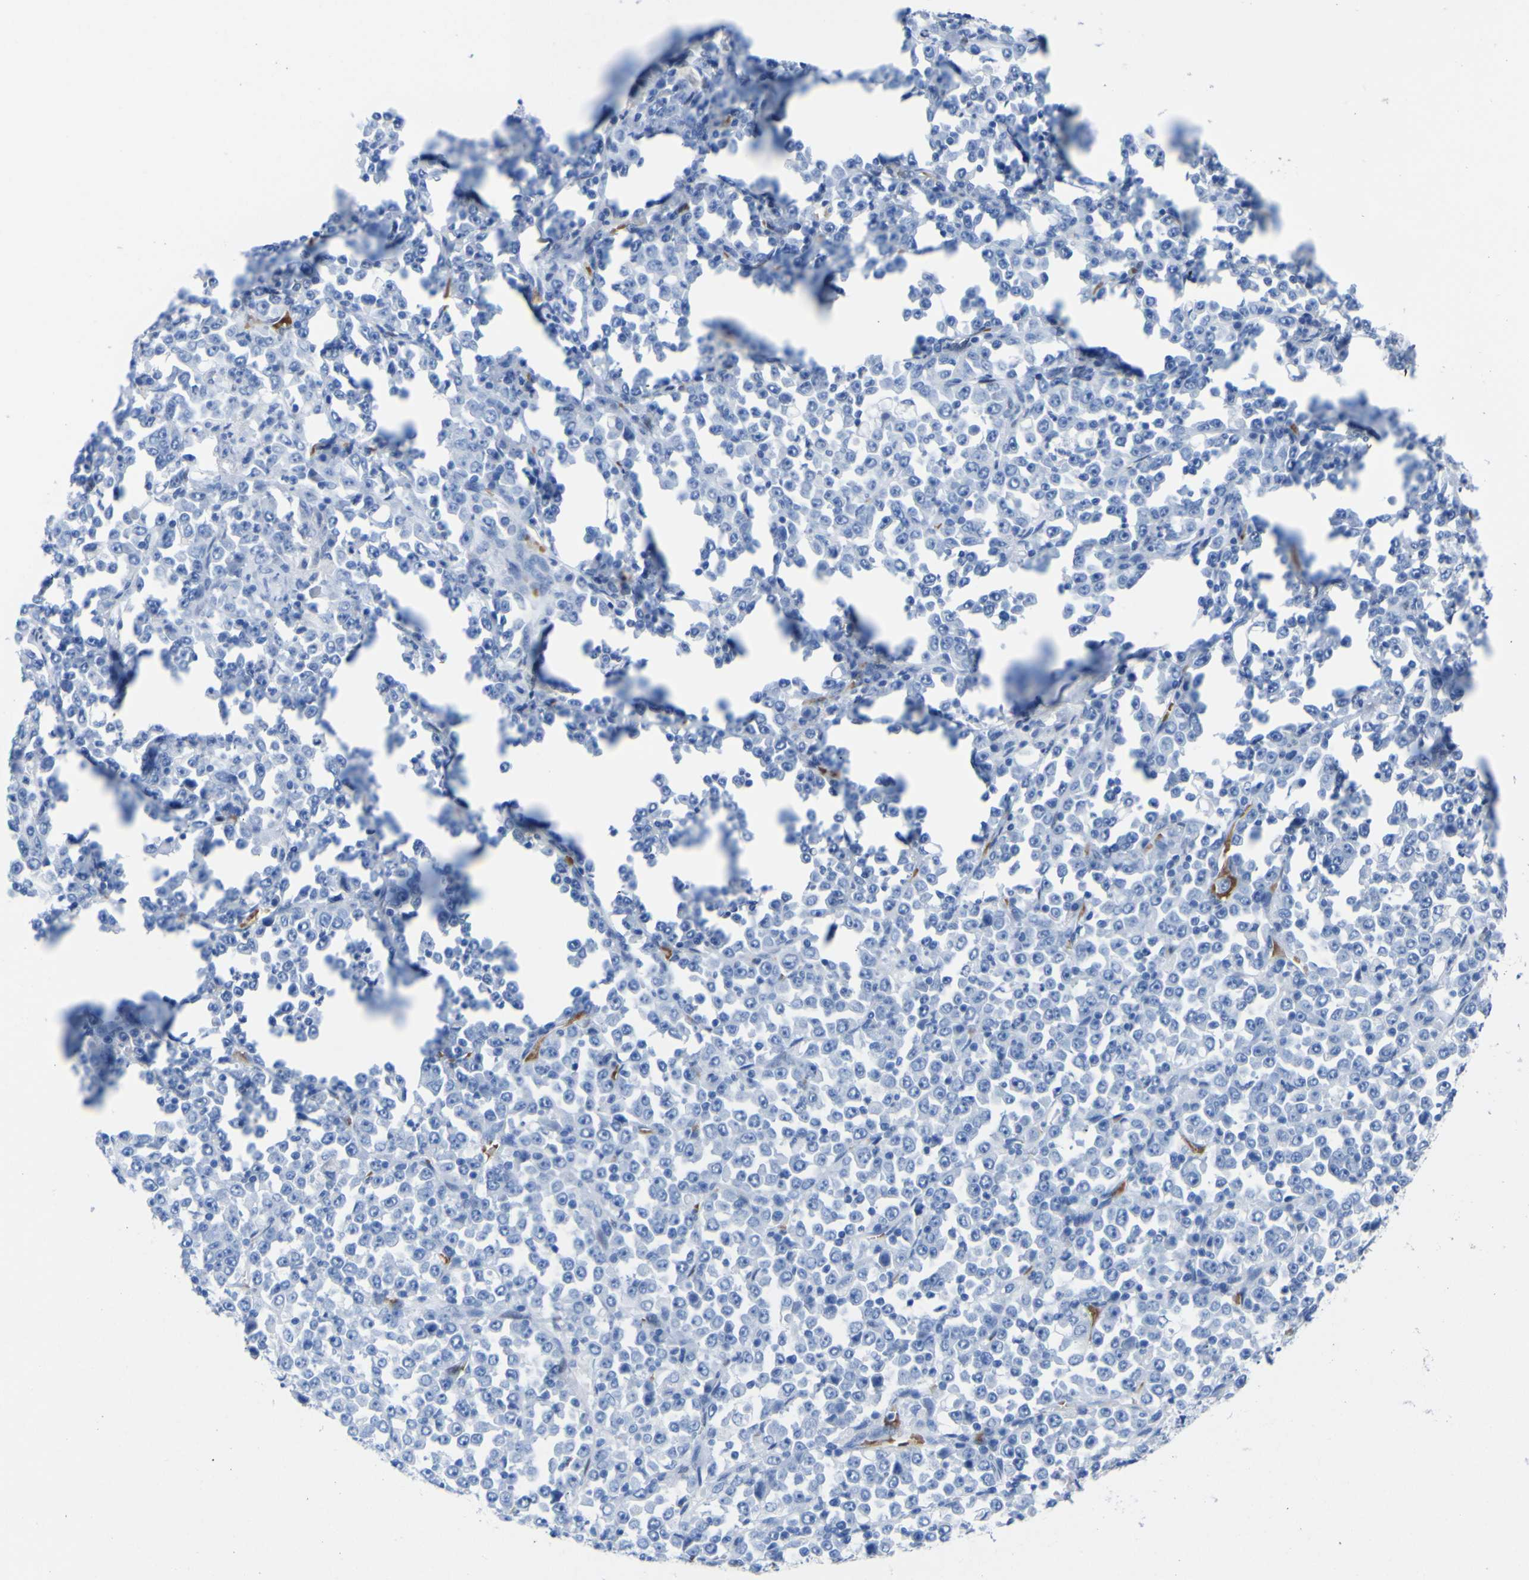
{"staining": {"intensity": "negative", "quantity": "none", "location": "none"}, "tissue": "stomach cancer", "cell_type": "Tumor cells", "image_type": "cancer", "snomed": [{"axis": "morphology", "description": "Normal tissue, NOS"}, {"axis": "morphology", "description": "Adenocarcinoma, NOS"}, {"axis": "topography", "description": "Stomach, upper"}, {"axis": "topography", "description": "Stomach"}], "caption": "IHC of human stomach cancer reveals no staining in tumor cells.", "gene": "DACH1", "patient": {"sex": "male", "age": 59}}